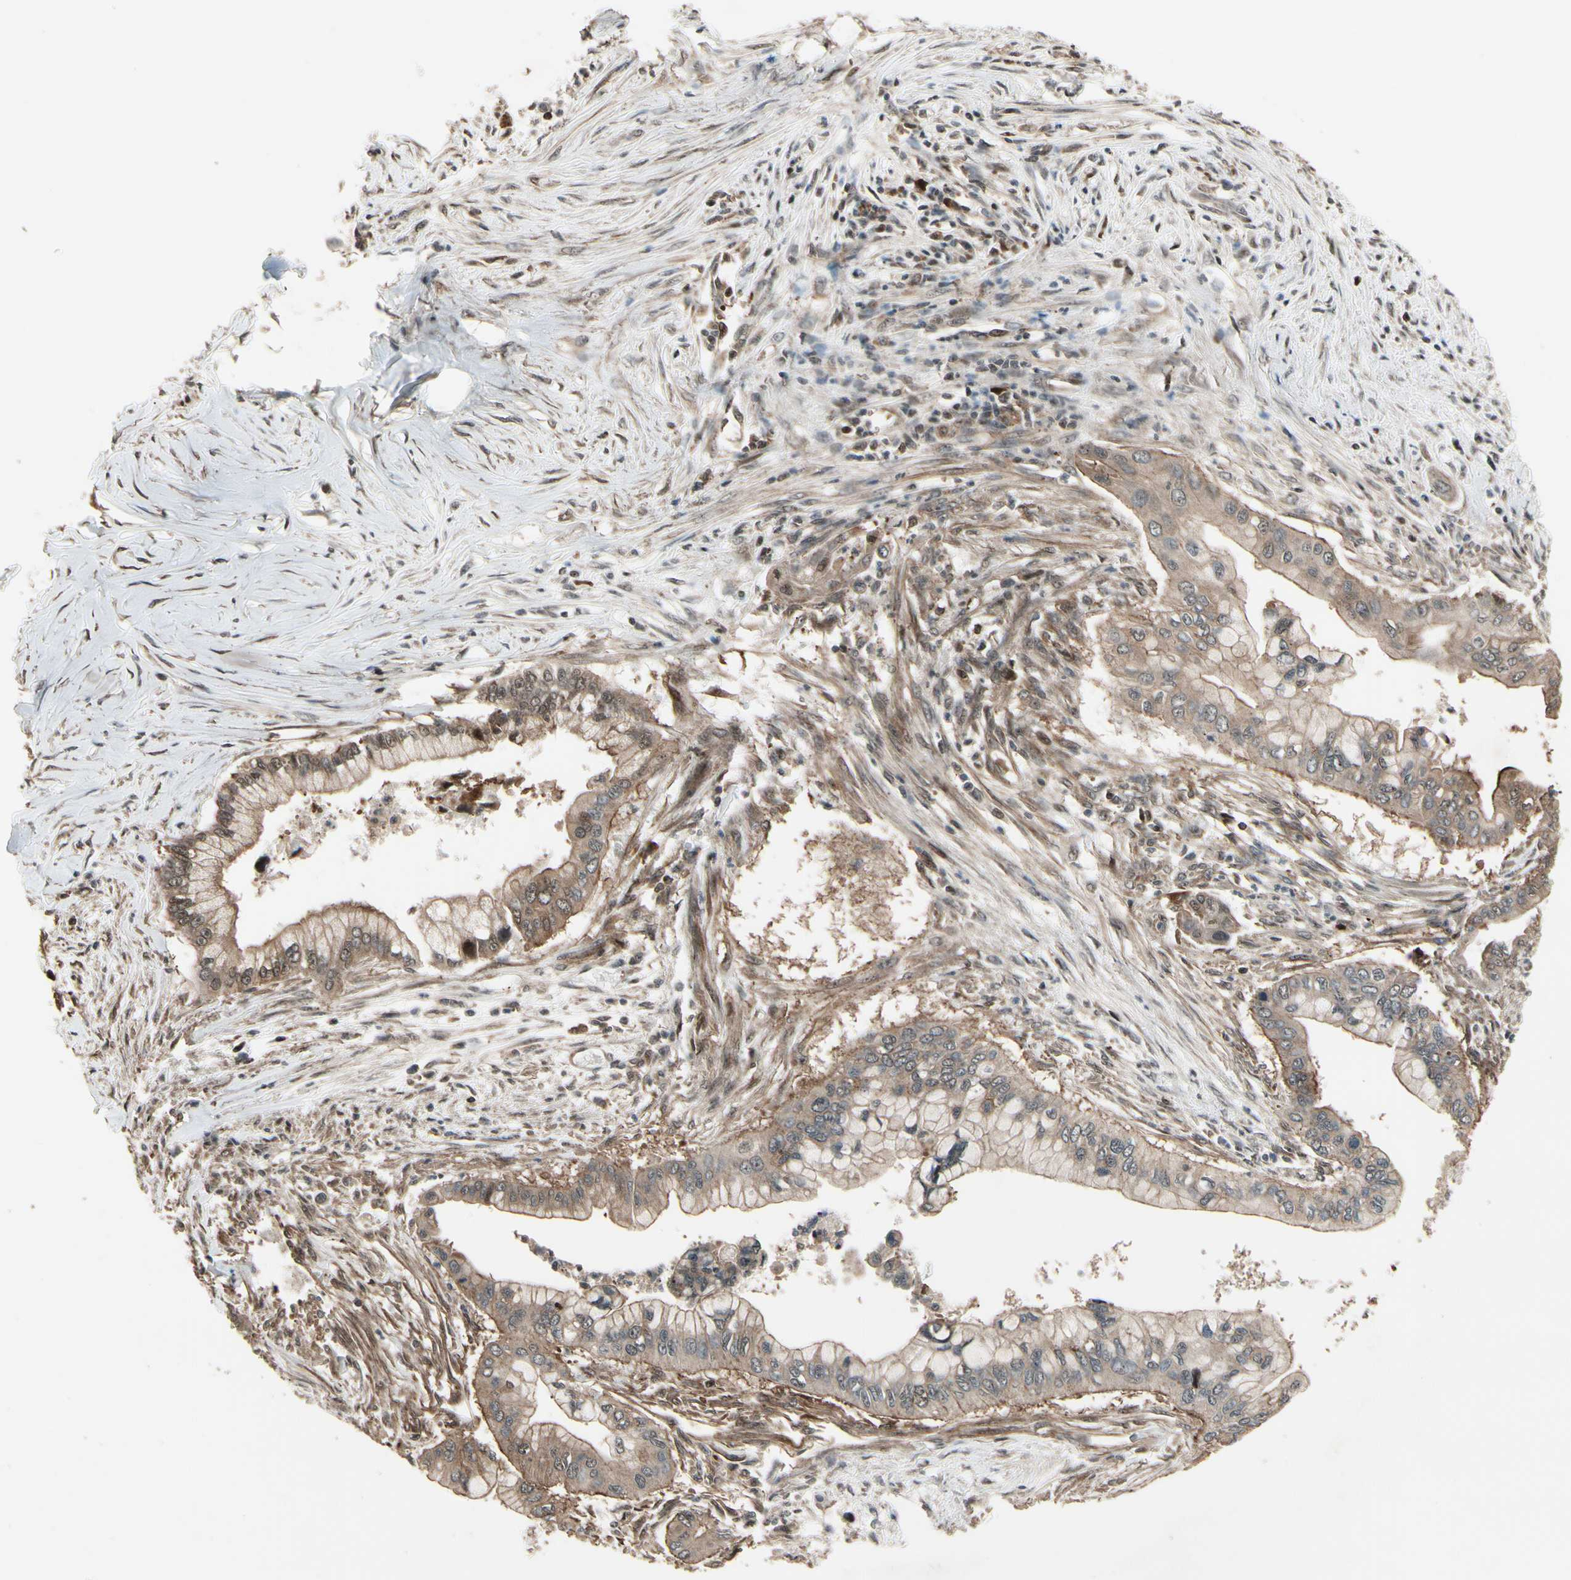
{"staining": {"intensity": "weak", "quantity": ">75%", "location": "cytoplasmic/membranous"}, "tissue": "pancreatic cancer", "cell_type": "Tumor cells", "image_type": "cancer", "snomed": [{"axis": "morphology", "description": "Adenocarcinoma, NOS"}, {"axis": "topography", "description": "Pancreas"}], "caption": "Immunohistochemical staining of human pancreatic cancer exhibits weak cytoplasmic/membranous protein staining in about >75% of tumor cells. (Stains: DAB (3,3'-diaminobenzidine) in brown, nuclei in blue, Microscopy: brightfield microscopy at high magnification).", "gene": "CSF1R", "patient": {"sex": "male", "age": 59}}